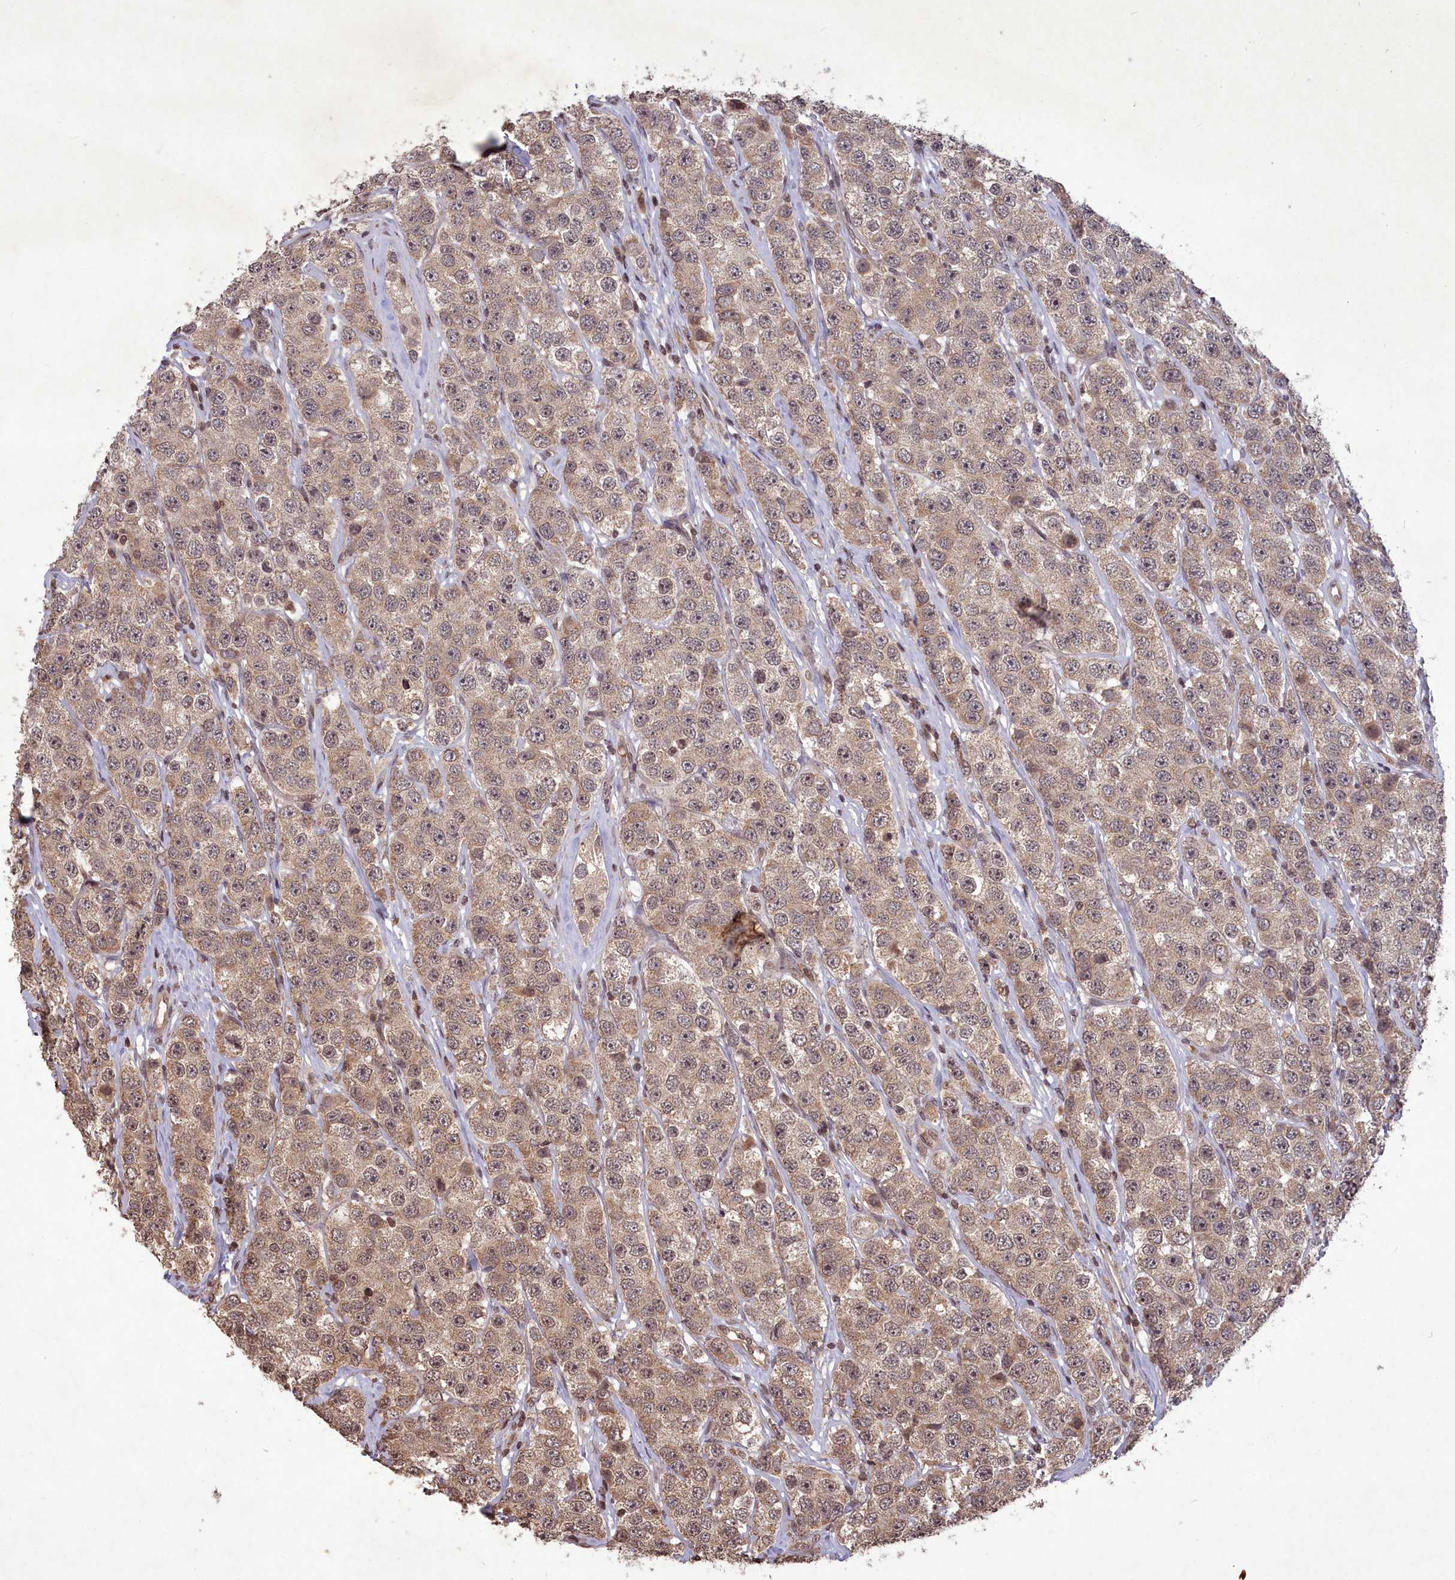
{"staining": {"intensity": "weak", "quantity": ">75%", "location": "cytoplasmic/membranous,nuclear"}, "tissue": "testis cancer", "cell_type": "Tumor cells", "image_type": "cancer", "snomed": [{"axis": "morphology", "description": "Seminoma, NOS"}, {"axis": "topography", "description": "Testis"}], "caption": "Protein staining of testis cancer tissue demonstrates weak cytoplasmic/membranous and nuclear positivity in about >75% of tumor cells. The protein is stained brown, and the nuclei are stained in blue (DAB IHC with brightfield microscopy, high magnification).", "gene": "SRMS", "patient": {"sex": "male", "age": 28}}